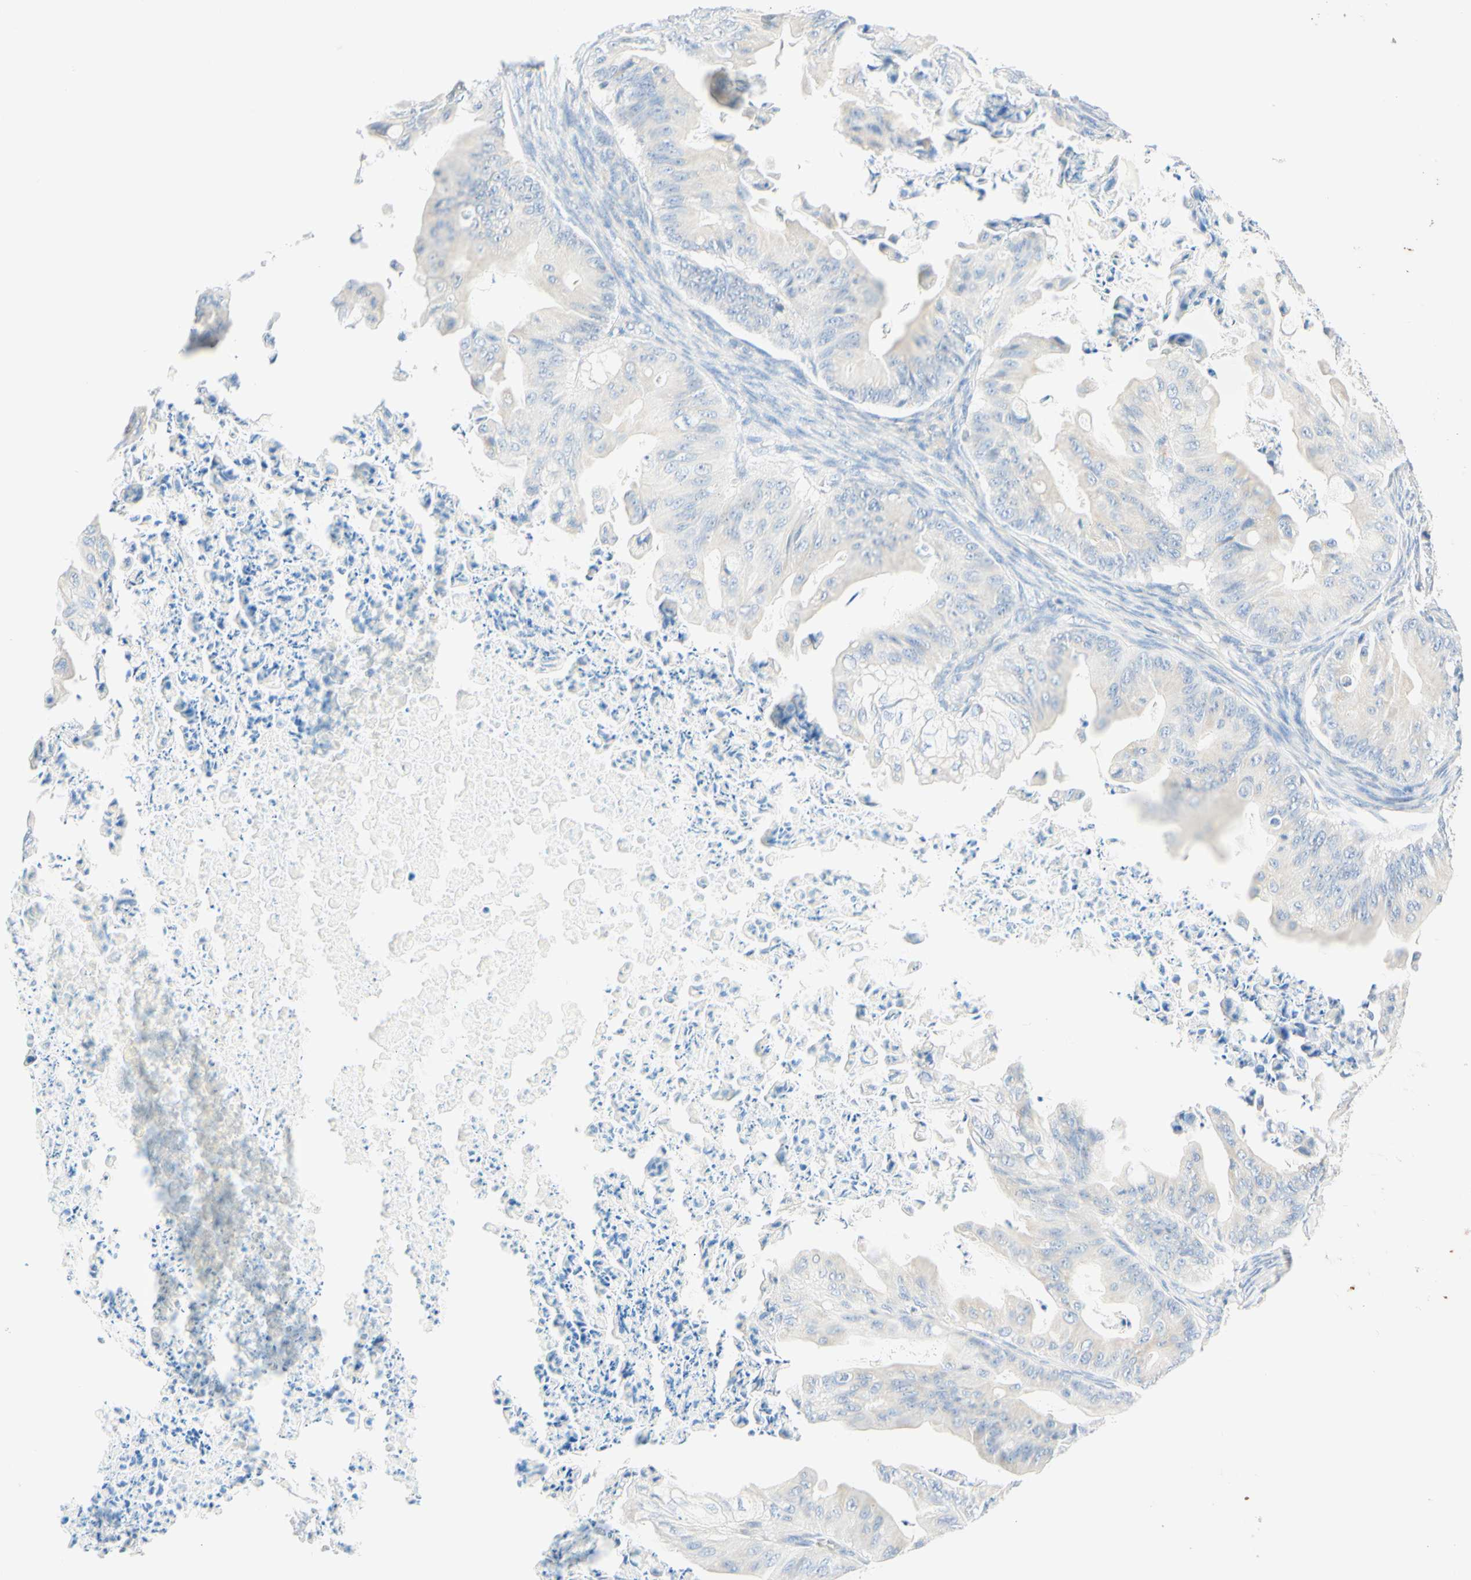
{"staining": {"intensity": "negative", "quantity": "none", "location": "none"}, "tissue": "ovarian cancer", "cell_type": "Tumor cells", "image_type": "cancer", "snomed": [{"axis": "morphology", "description": "Cystadenocarcinoma, mucinous, NOS"}, {"axis": "topography", "description": "Ovary"}], "caption": "This micrograph is of ovarian mucinous cystadenocarcinoma stained with immunohistochemistry to label a protein in brown with the nuclei are counter-stained blue. There is no staining in tumor cells. (DAB IHC, high magnification).", "gene": "LAT", "patient": {"sex": "female", "age": 37}}